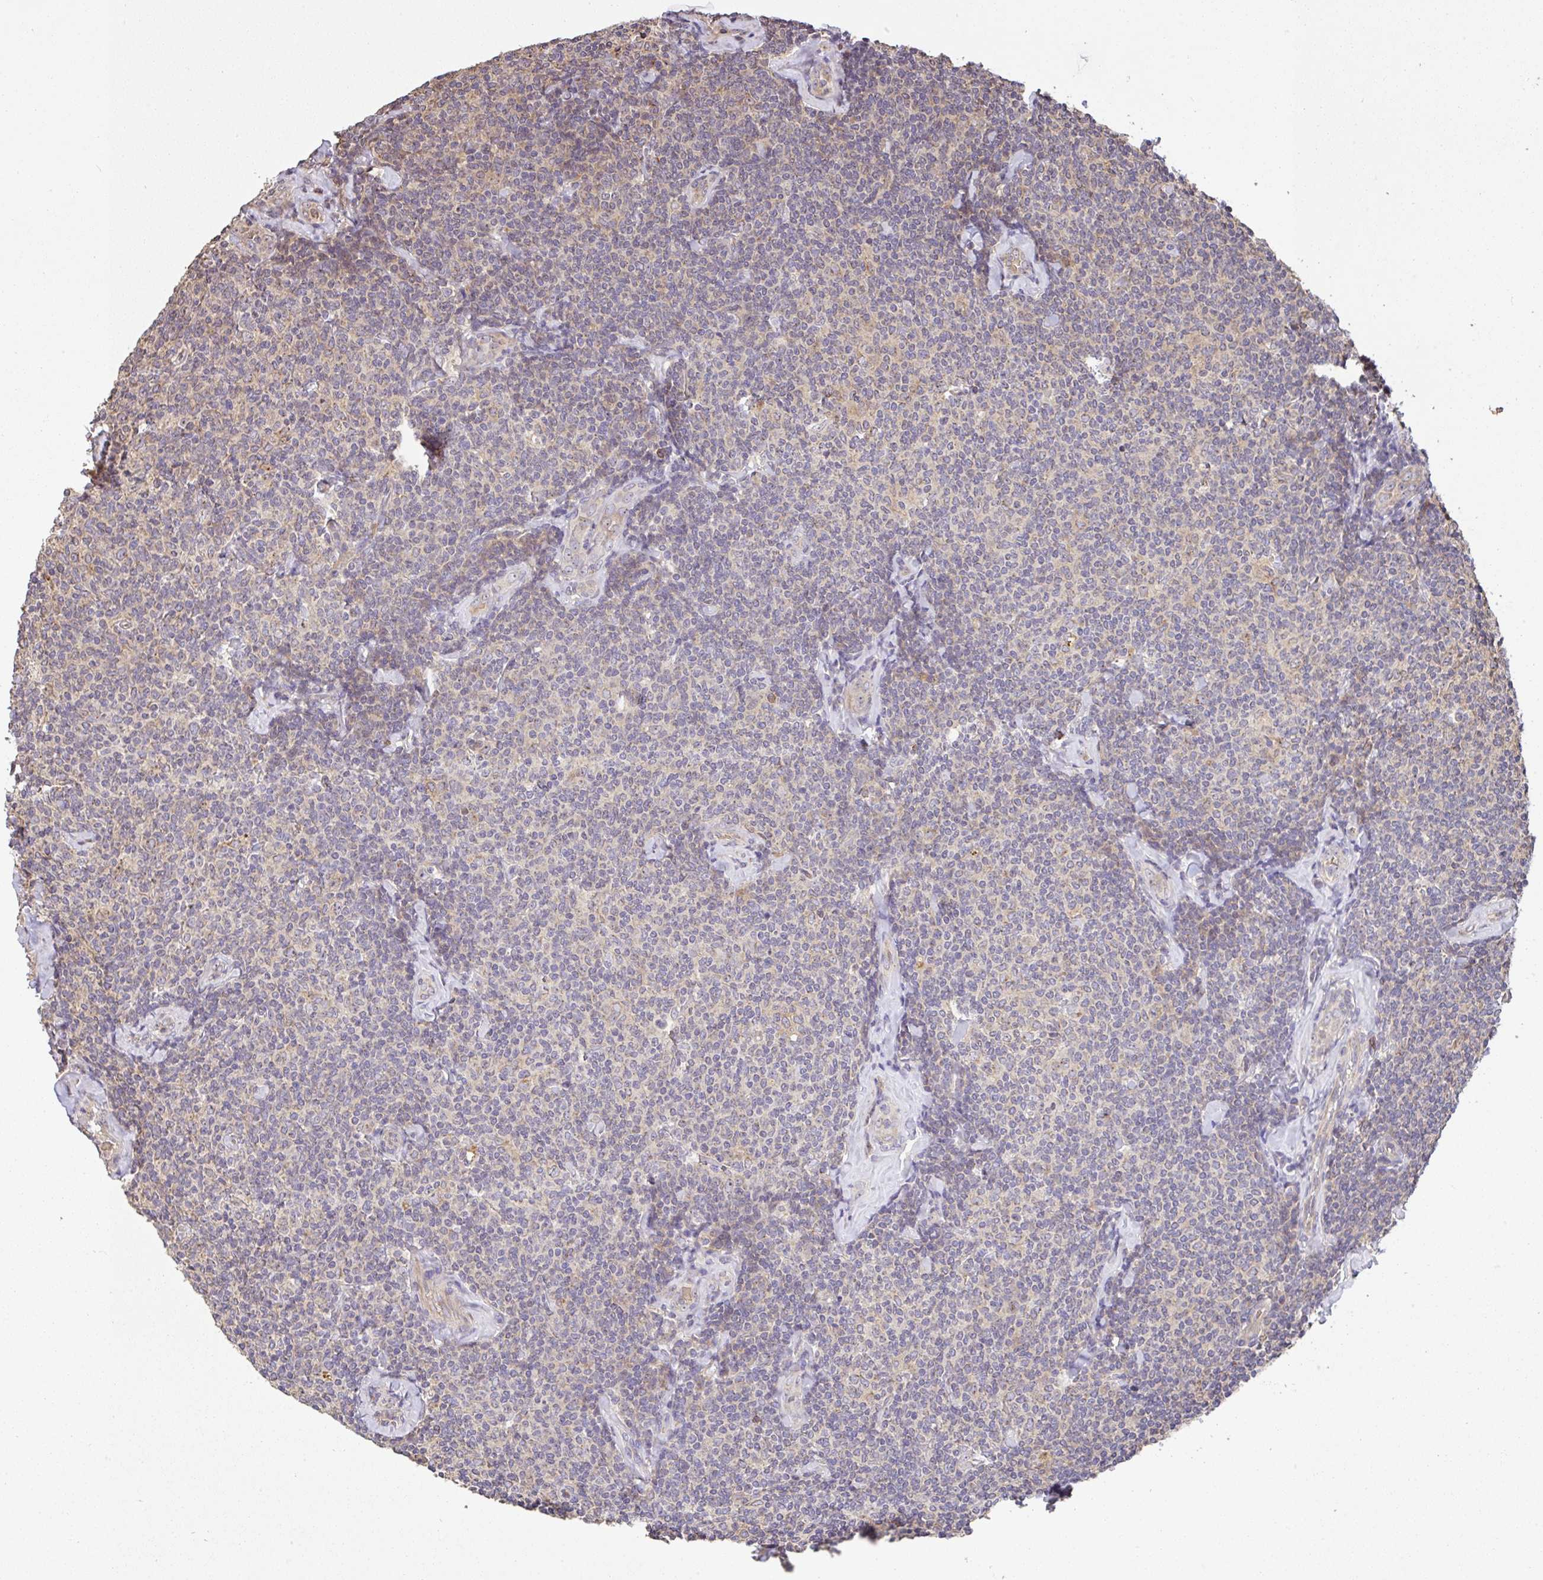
{"staining": {"intensity": "negative", "quantity": "none", "location": "none"}, "tissue": "lymphoma", "cell_type": "Tumor cells", "image_type": "cancer", "snomed": [{"axis": "morphology", "description": "Malignant lymphoma, non-Hodgkin's type, Low grade"}, {"axis": "topography", "description": "Lymph node"}], "caption": "High magnification brightfield microscopy of lymphoma stained with DAB (3,3'-diaminobenzidine) (brown) and counterstained with hematoxylin (blue): tumor cells show no significant staining. (Brightfield microscopy of DAB IHC at high magnification).", "gene": "C1QTNF9B", "patient": {"sex": "female", "age": 56}}